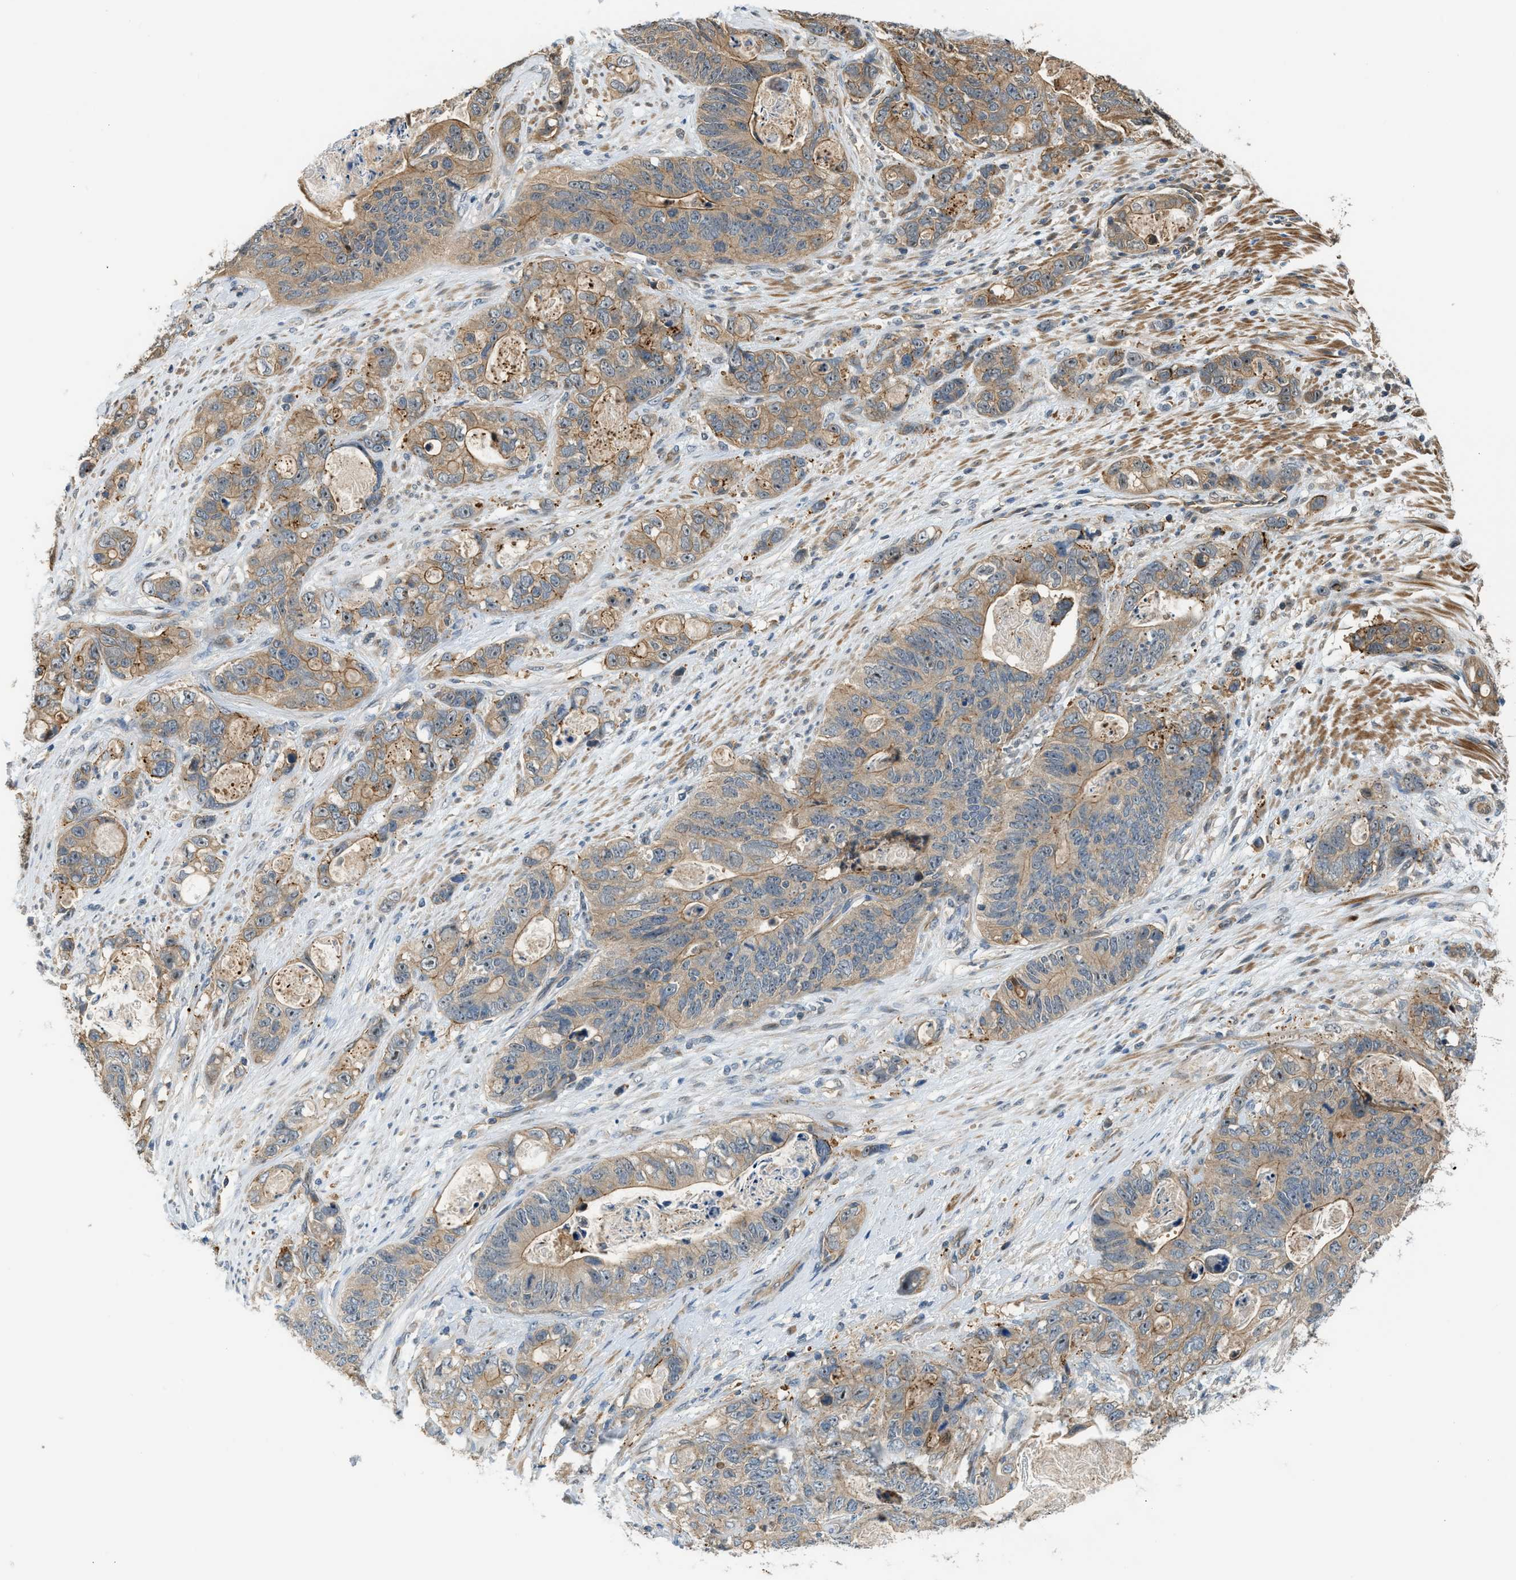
{"staining": {"intensity": "moderate", "quantity": ">75%", "location": "cytoplasmic/membranous"}, "tissue": "stomach cancer", "cell_type": "Tumor cells", "image_type": "cancer", "snomed": [{"axis": "morphology", "description": "Normal tissue, NOS"}, {"axis": "morphology", "description": "Adenocarcinoma, NOS"}, {"axis": "topography", "description": "Stomach"}], "caption": "Stomach adenocarcinoma was stained to show a protein in brown. There is medium levels of moderate cytoplasmic/membranous positivity in approximately >75% of tumor cells.", "gene": "CBLB", "patient": {"sex": "female", "age": 89}}